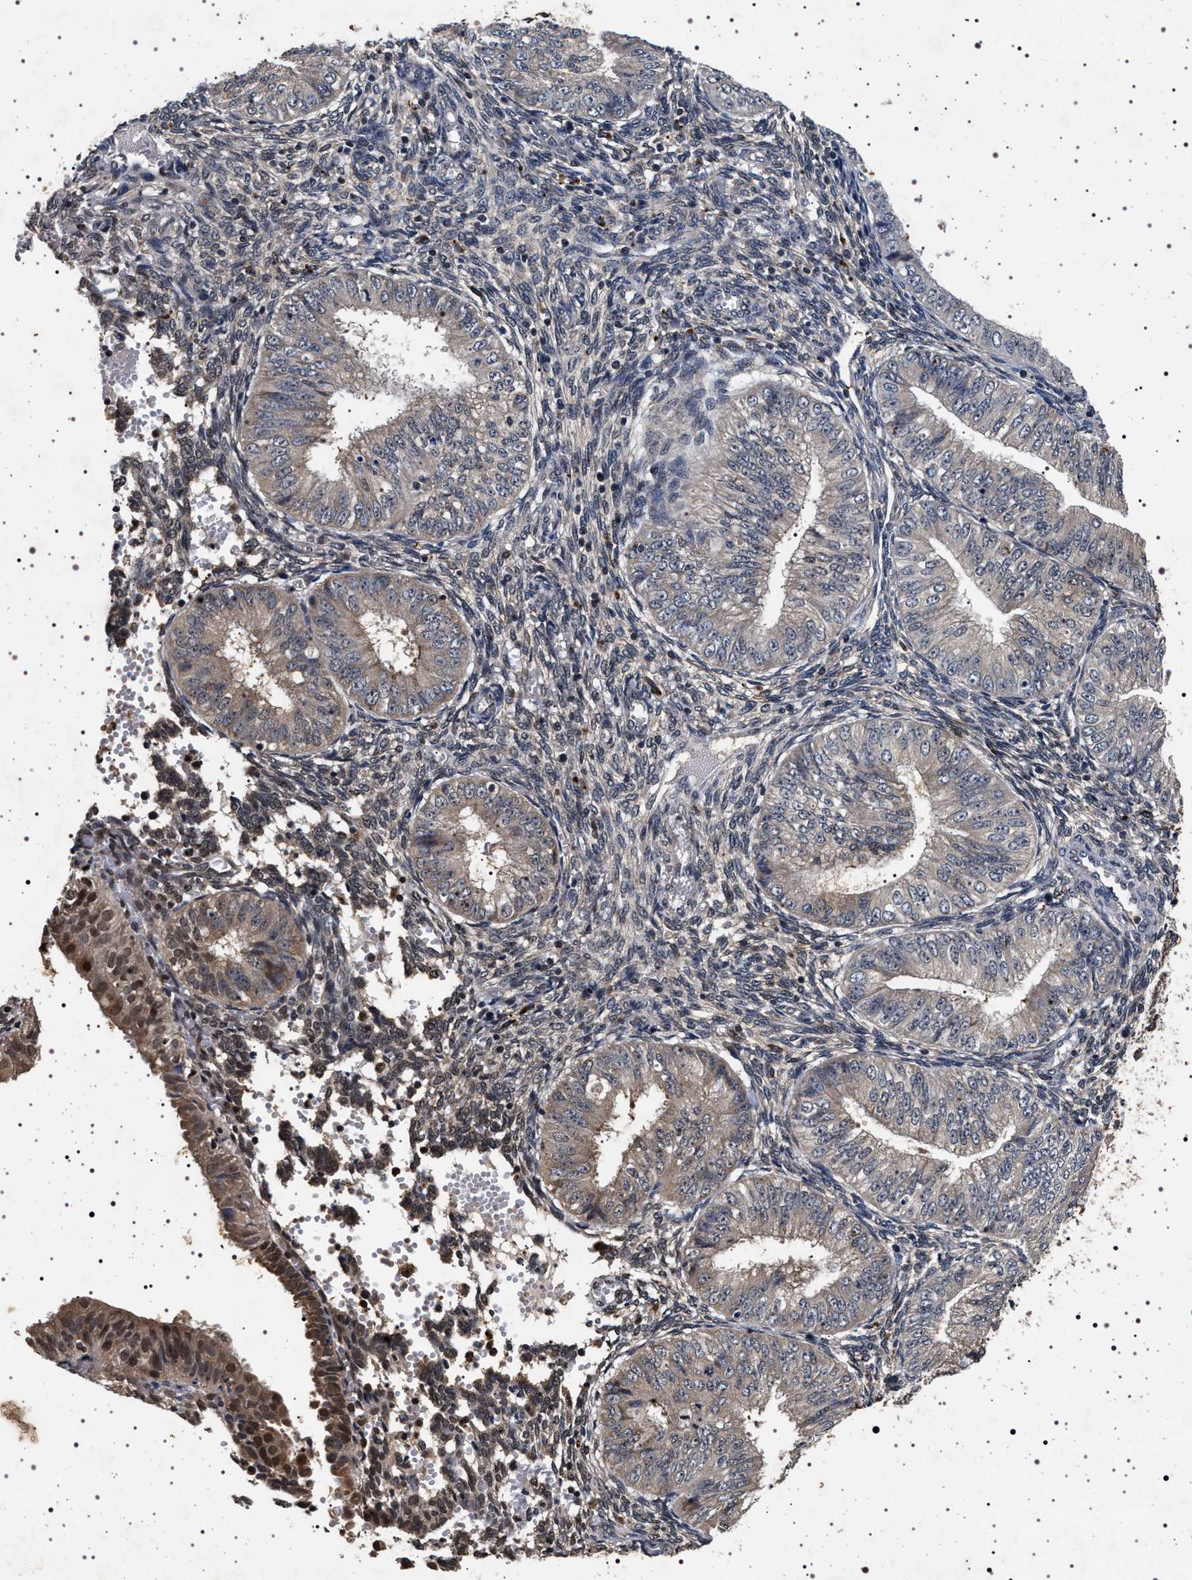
{"staining": {"intensity": "weak", "quantity": "25%-75%", "location": "cytoplasmic/membranous"}, "tissue": "endometrial cancer", "cell_type": "Tumor cells", "image_type": "cancer", "snomed": [{"axis": "morphology", "description": "Normal tissue, NOS"}, {"axis": "morphology", "description": "Adenocarcinoma, NOS"}, {"axis": "topography", "description": "Endometrium"}], "caption": "Immunohistochemical staining of human endometrial cancer (adenocarcinoma) shows low levels of weak cytoplasmic/membranous positivity in approximately 25%-75% of tumor cells. The staining was performed using DAB (3,3'-diaminobenzidine) to visualize the protein expression in brown, while the nuclei were stained in blue with hematoxylin (Magnification: 20x).", "gene": "CDKN1B", "patient": {"sex": "female", "age": 53}}